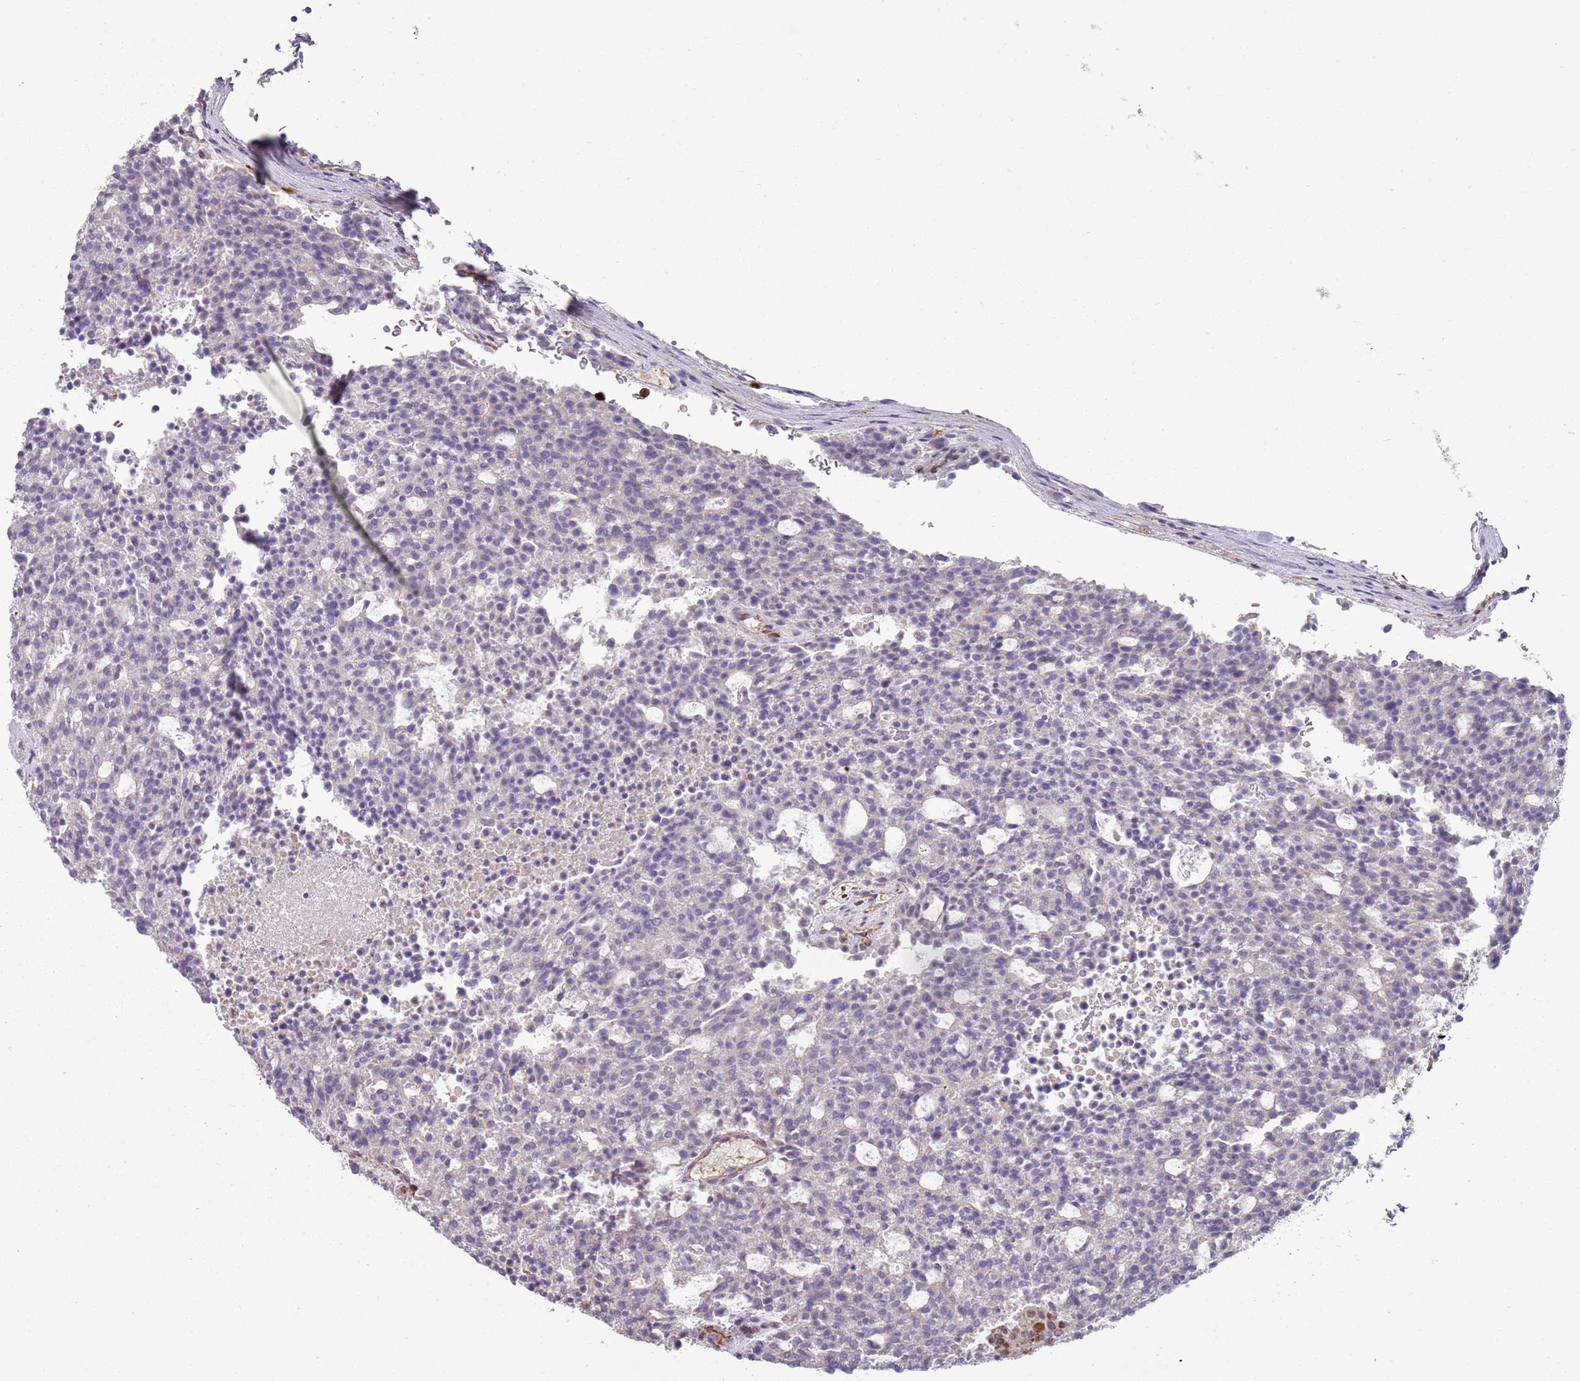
{"staining": {"intensity": "negative", "quantity": "none", "location": "none"}, "tissue": "carcinoid", "cell_type": "Tumor cells", "image_type": "cancer", "snomed": [{"axis": "morphology", "description": "Carcinoid, malignant, NOS"}, {"axis": "topography", "description": "Pancreas"}], "caption": "This is an immunohistochemistry image of human malignant carcinoid. There is no expression in tumor cells.", "gene": "PHLPP2", "patient": {"sex": "female", "age": 54}}